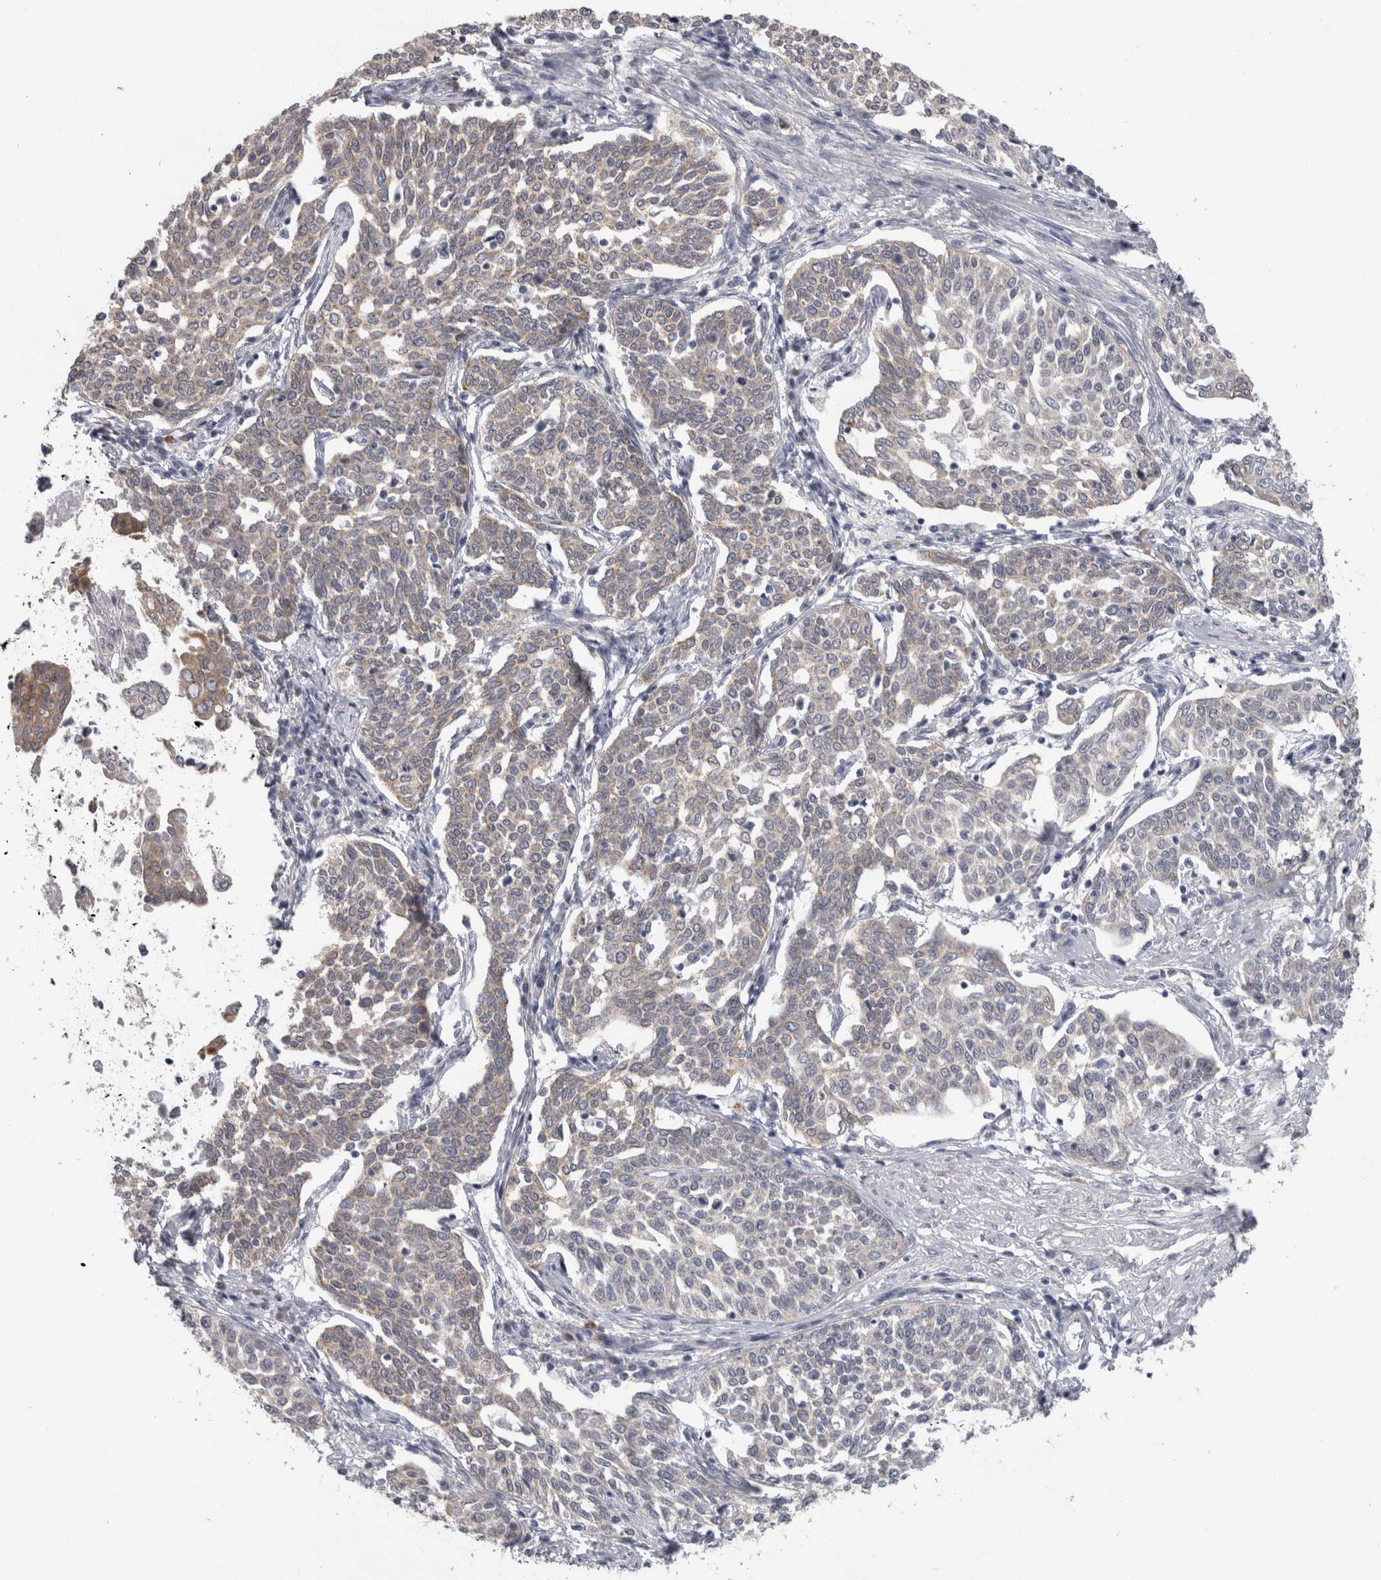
{"staining": {"intensity": "weak", "quantity": "25%-75%", "location": "cytoplasmic/membranous"}, "tissue": "cervical cancer", "cell_type": "Tumor cells", "image_type": "cancer", "snomed": [{"axis": "morphology", "description": "Squamous cell carcinoma, NOS"}, {"axis": "topography", "description": "Cervix"}], "caption": "Cervical squamous cell carcinoma stained for a protein shows weak cytoplasmic/membranous positivity in tumor cells. Using DAB (3,3'-diaminobenzidine) (brown) and hematoxylin (blue) stains, captured at high magnification using brightfield microscopy.", "gene": "TMEM242", "patient": {"sex": "female", "age": 34}}